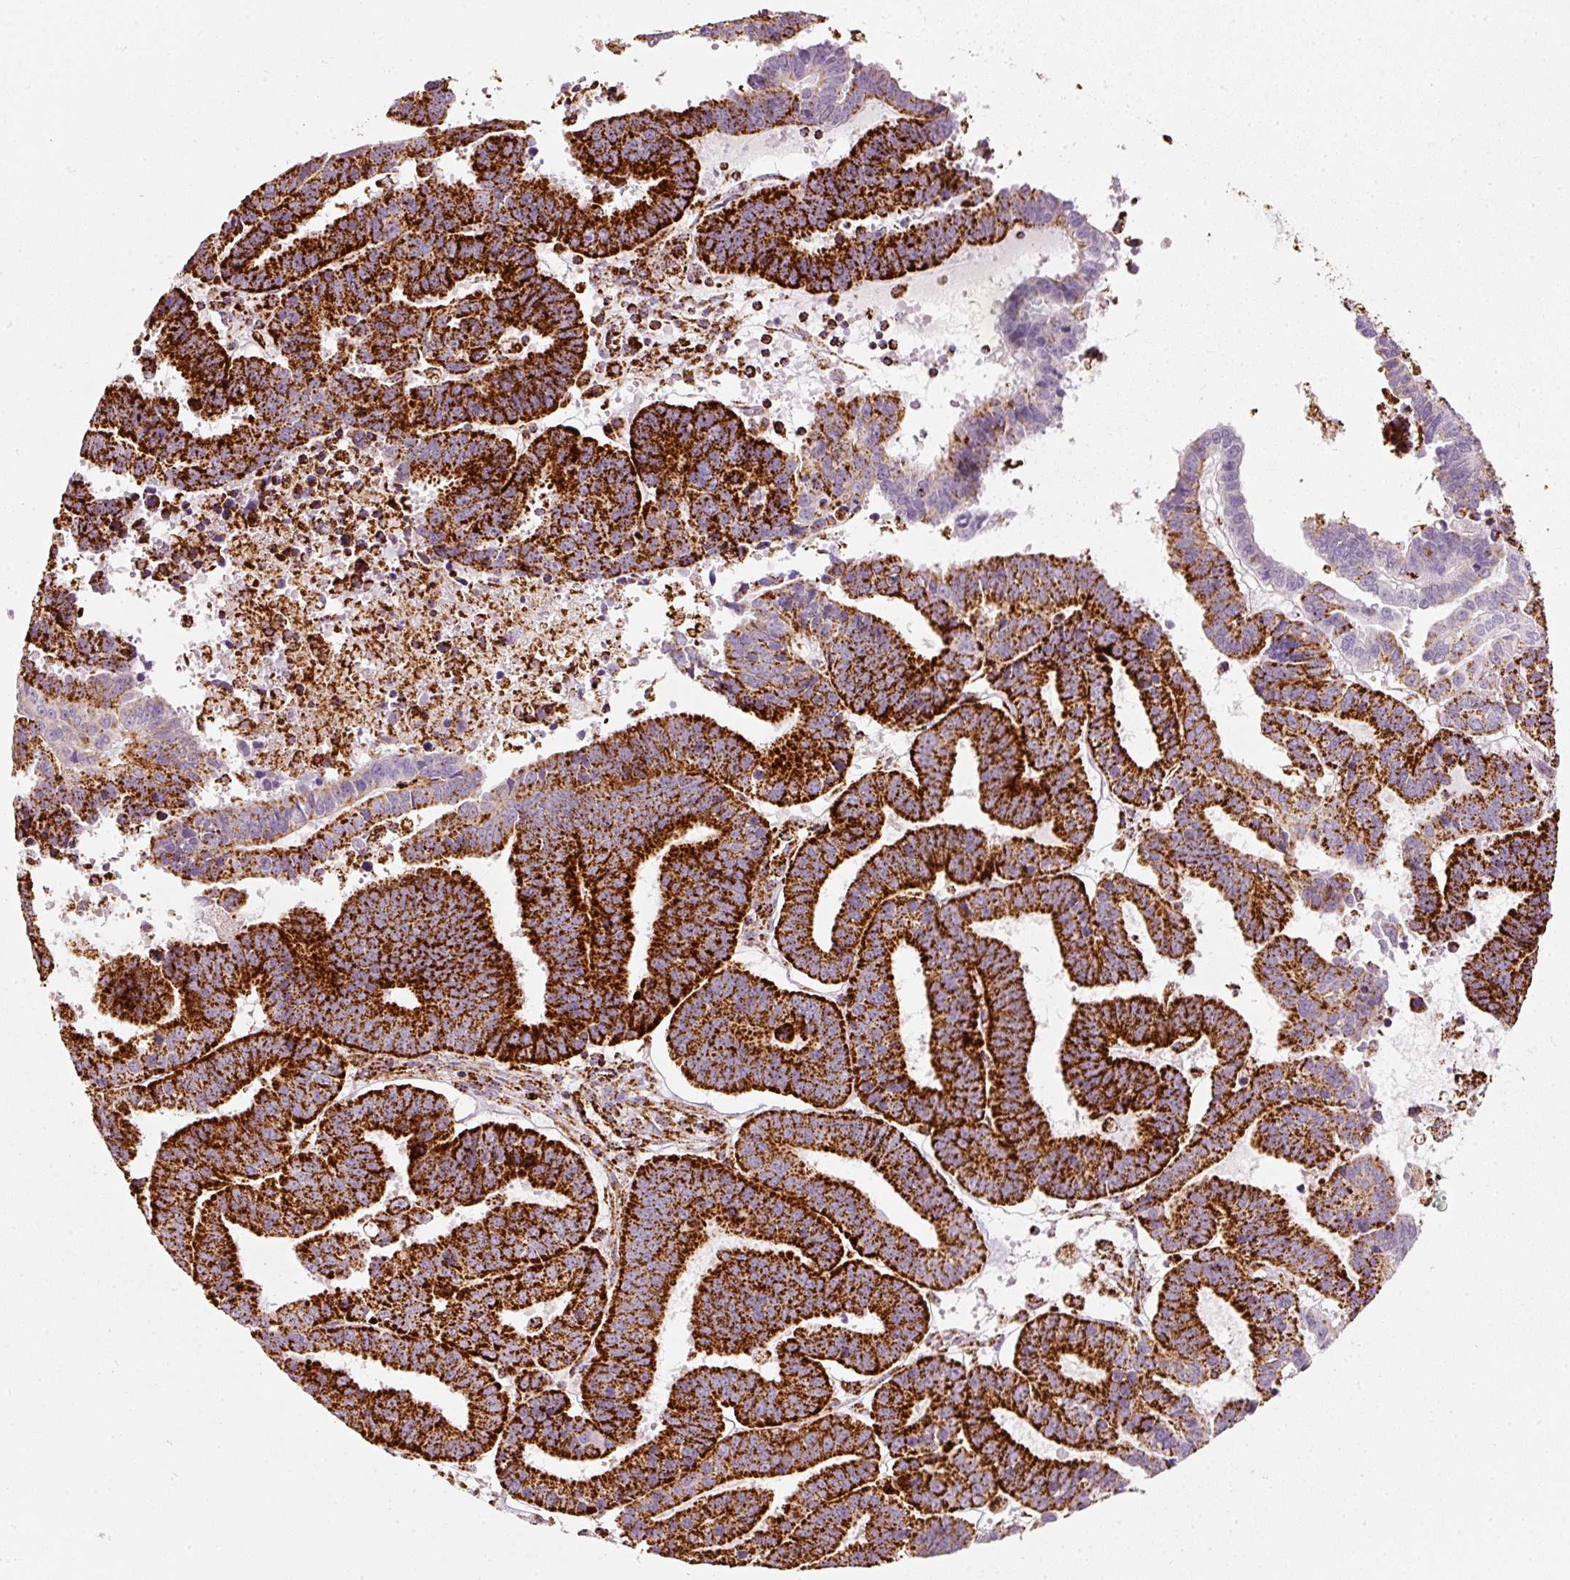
{"staining": {"intensity": "strong", "quantity": ">75%", "location": "cytoplasmic/membranous"}, "tissue": "ovarian cancer", "cell_type": "Tumor cells", "image_type": "cancer", "snomed": [{"axis": "morphology", "description": "Carcinoma, endometroid"}, {"axis": "morphology", "description": "Cystadenocarcinoma, serous, NOS"}, {"axis": "topography", "description": "Ovary"}], "caption": "Tumor cells show strong cytoplasmic/membranous staining in about >75% of cells in ovarian serous cystadenocarcinoma. The staining was performed using DAB, with brown indicating positive protein expression. Nuclei are stained blue with hematoxylin.", "gene": "MT-CO2", "patient": {"sex": "female", "age": 45}}